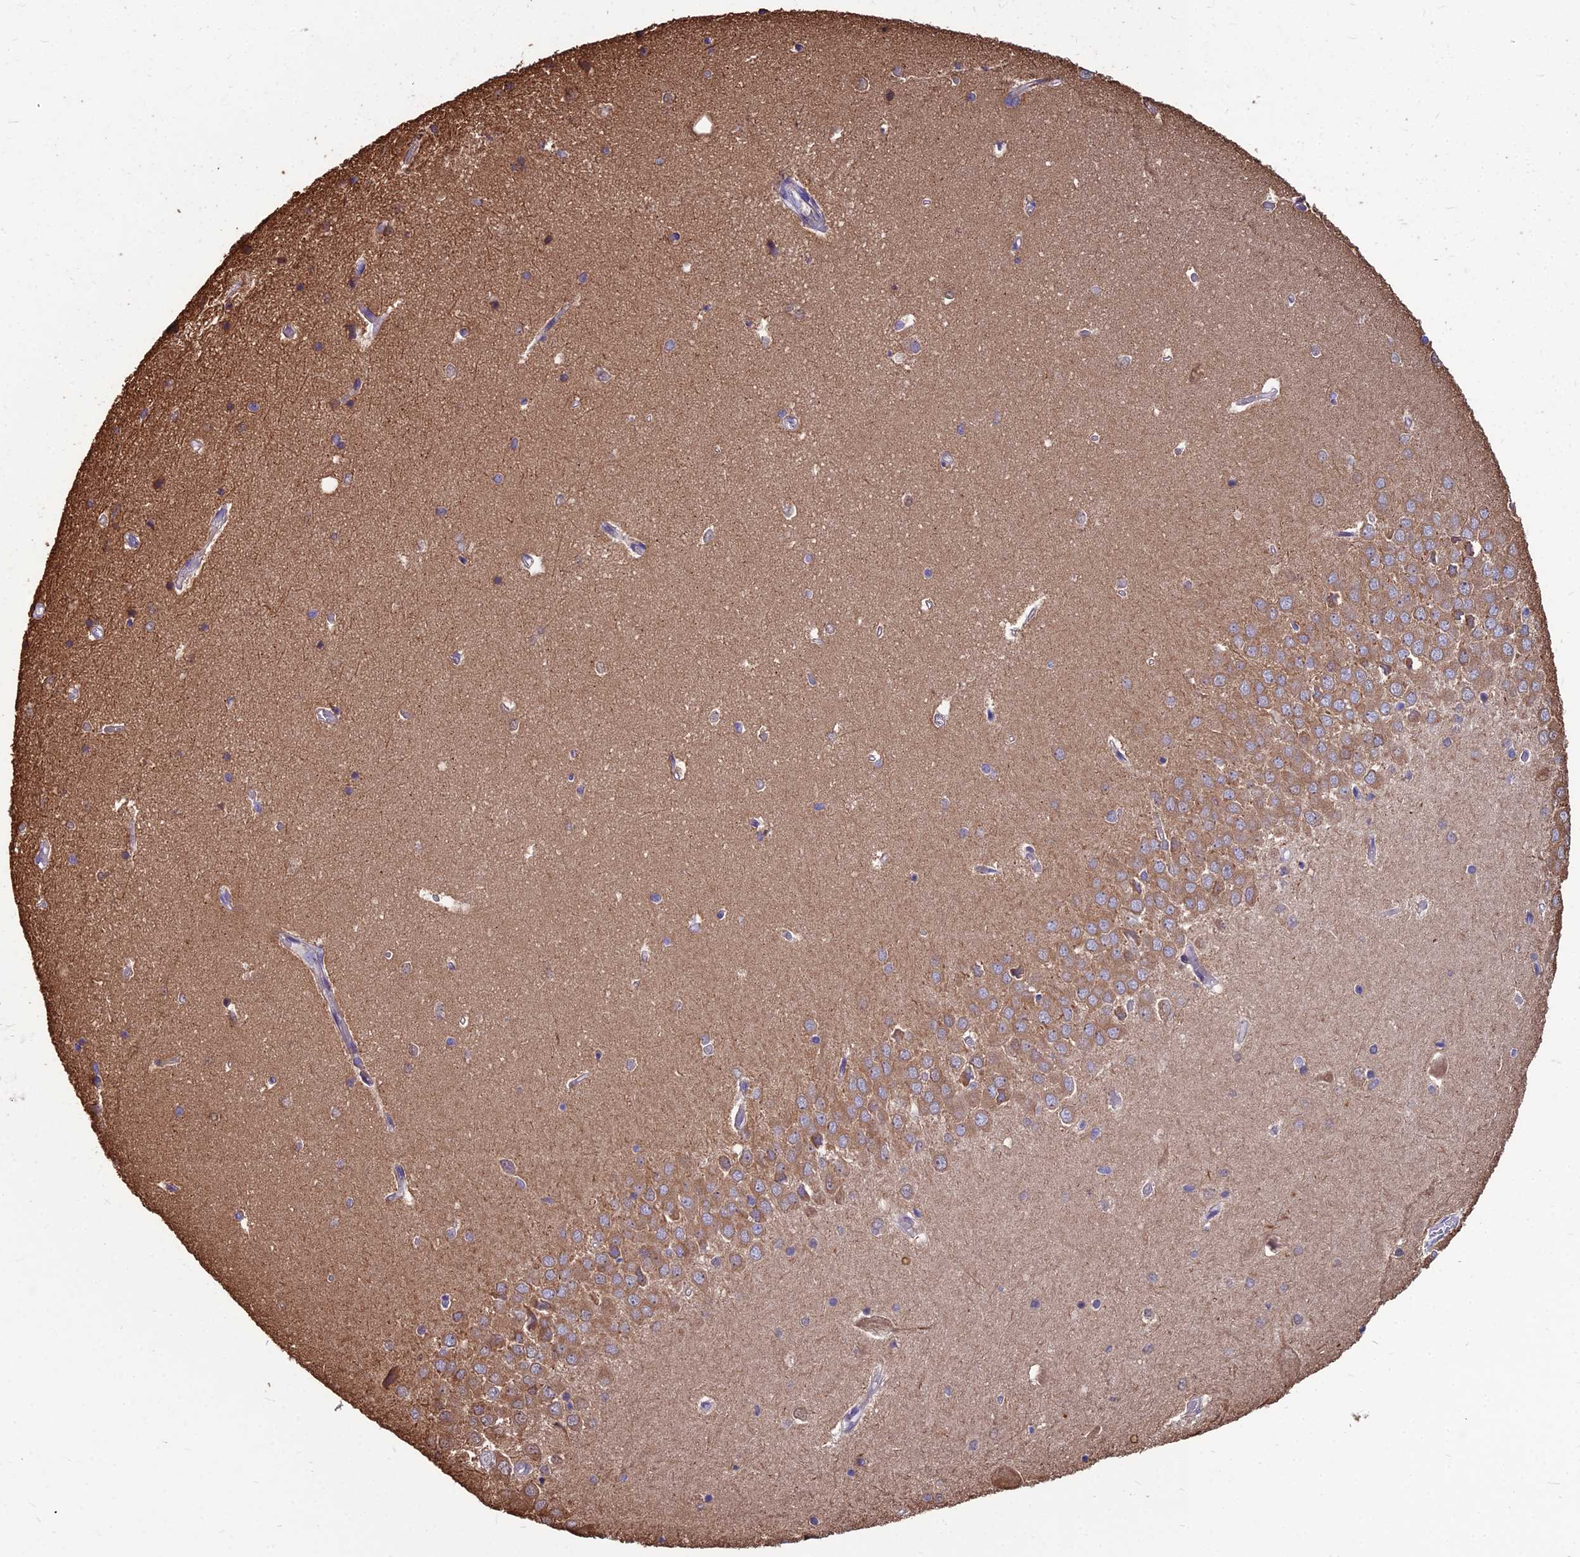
{"staining": {"intensity": "moderate", "quantity": "<25%", "location": "cytoplasmic/membranous"}, "tissue": "hippocampus", "cell_type": "Glial cells", "image_type": "normal", "snomed": [{"axis": "morphology", "description": "Normal tissue, NOS"}, {"axis": "topography", "description": "Hippocampus"}], "caption": "Immunohistochemical staining of benign human hippocampus demonstrates low levels of moderate cytoplasmic/membranous positivity in approximately <25% of glial cells. (IHC, brightfield microscopy, high magnification).", "gene": "LSM6", "patient": {"sex": "male", "age": 45}}